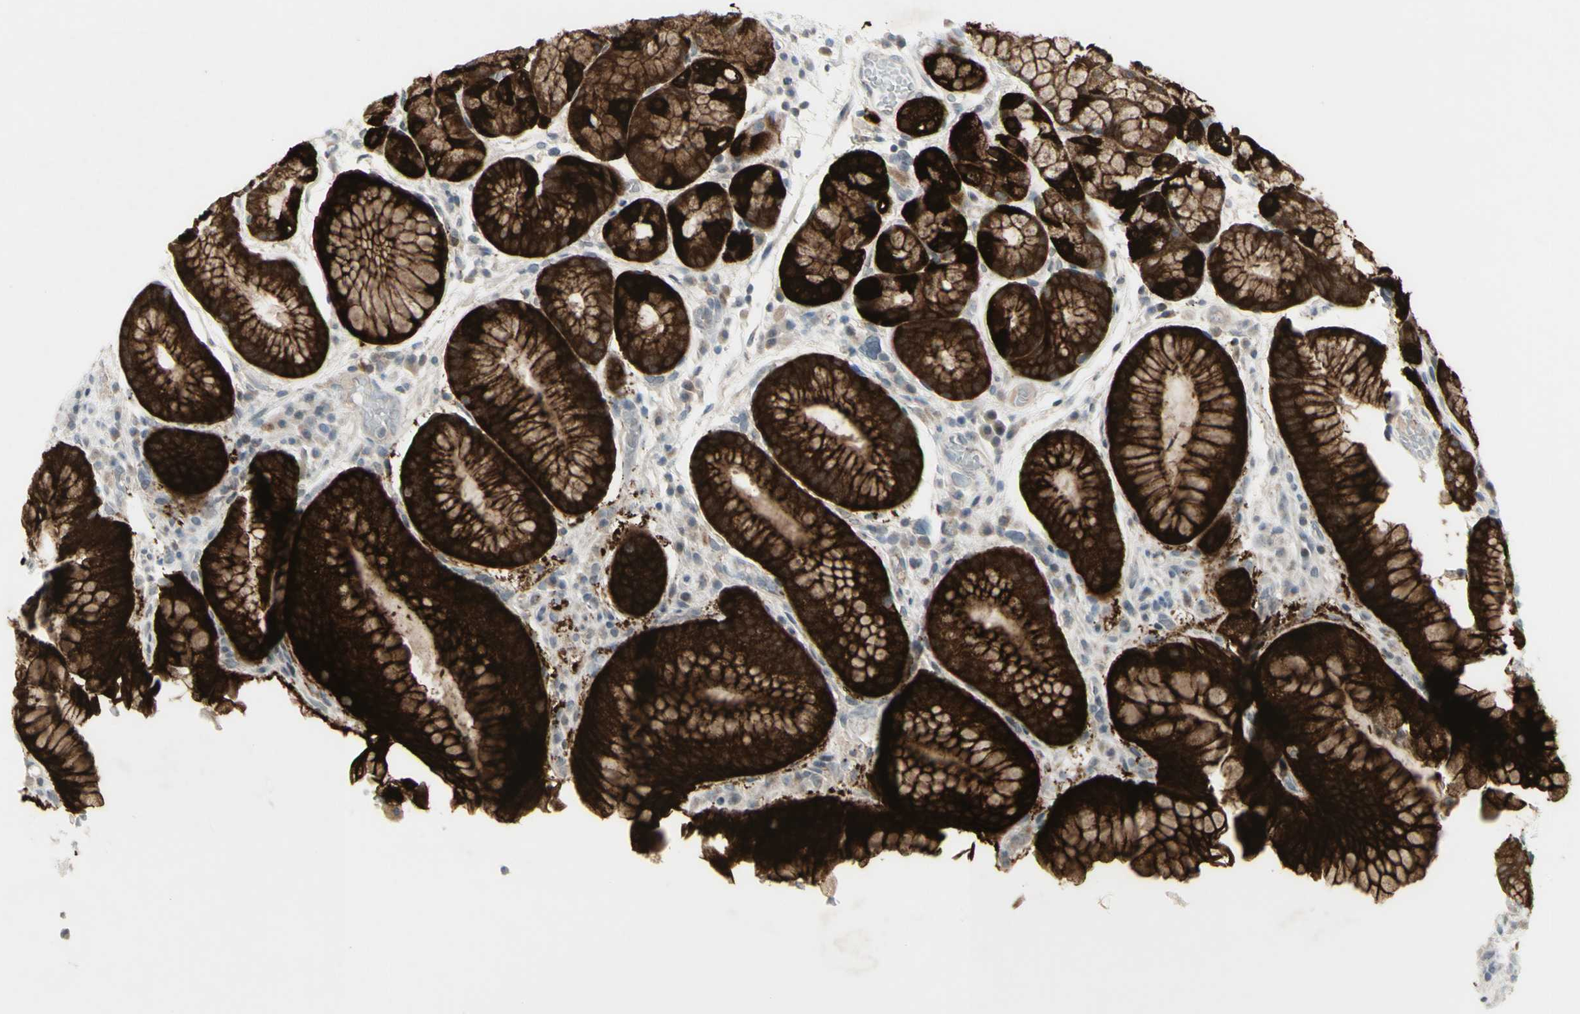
{"staining": {"intensity": "strong", "quantity": ">75%", "location": "cytoplasmic/membranous"}, "tissue": "stomach", "cell_type": "Glandular cells", "image_type": "normal", "snomed": [{"axis": "morphology", "description": "Normal tissue, NOS"}, {"axis": "topography", "description": "Stomach, upper"}], "caption": "Protein expression analysis of benign human stomach reveals strong cytoplasmic/membranous positivity in approximately >75% of glandular cells.", "gene": "C1orf116", "patient": {"sex": "male", "age": 72}}